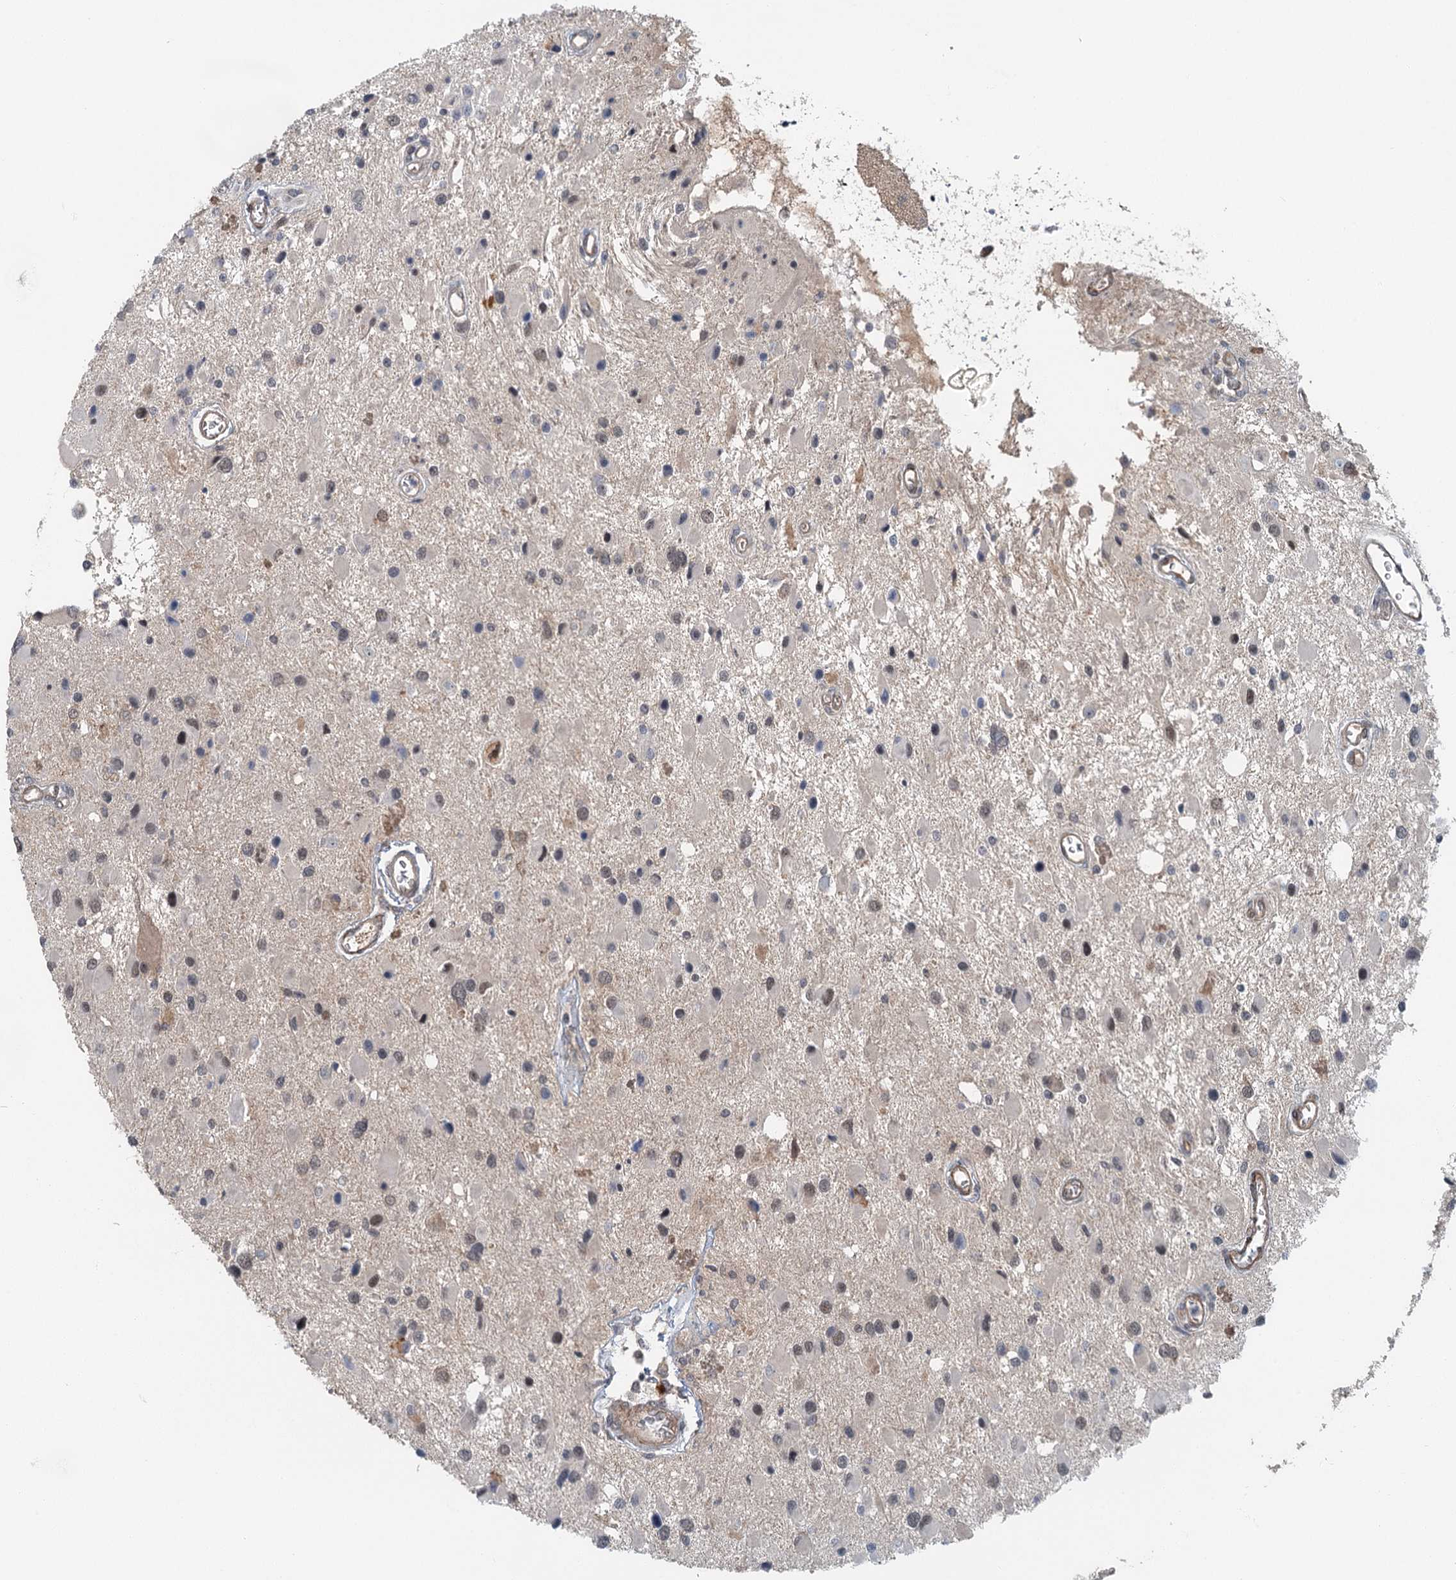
{"staining": {"intensity": "weak", "quantity": "25%-75%", "location": "nuclear"}, "tissue": "glioma", "cell_type": "Tumor cells", "image_type": "cancer", "snomed": [{"axis": "morphology", "description": "Glioma, malignant, High grade"}, {"axis": "topography", "description": "Brain"}], "caption": "This micrograph exhibits immunohistochemistry staining of human glioma, with low weak nuclear staining in approximately 25%-75% of tumor cells.", "gene": "TAS2R42", "patient": {"sex": "male", "age": 53}}